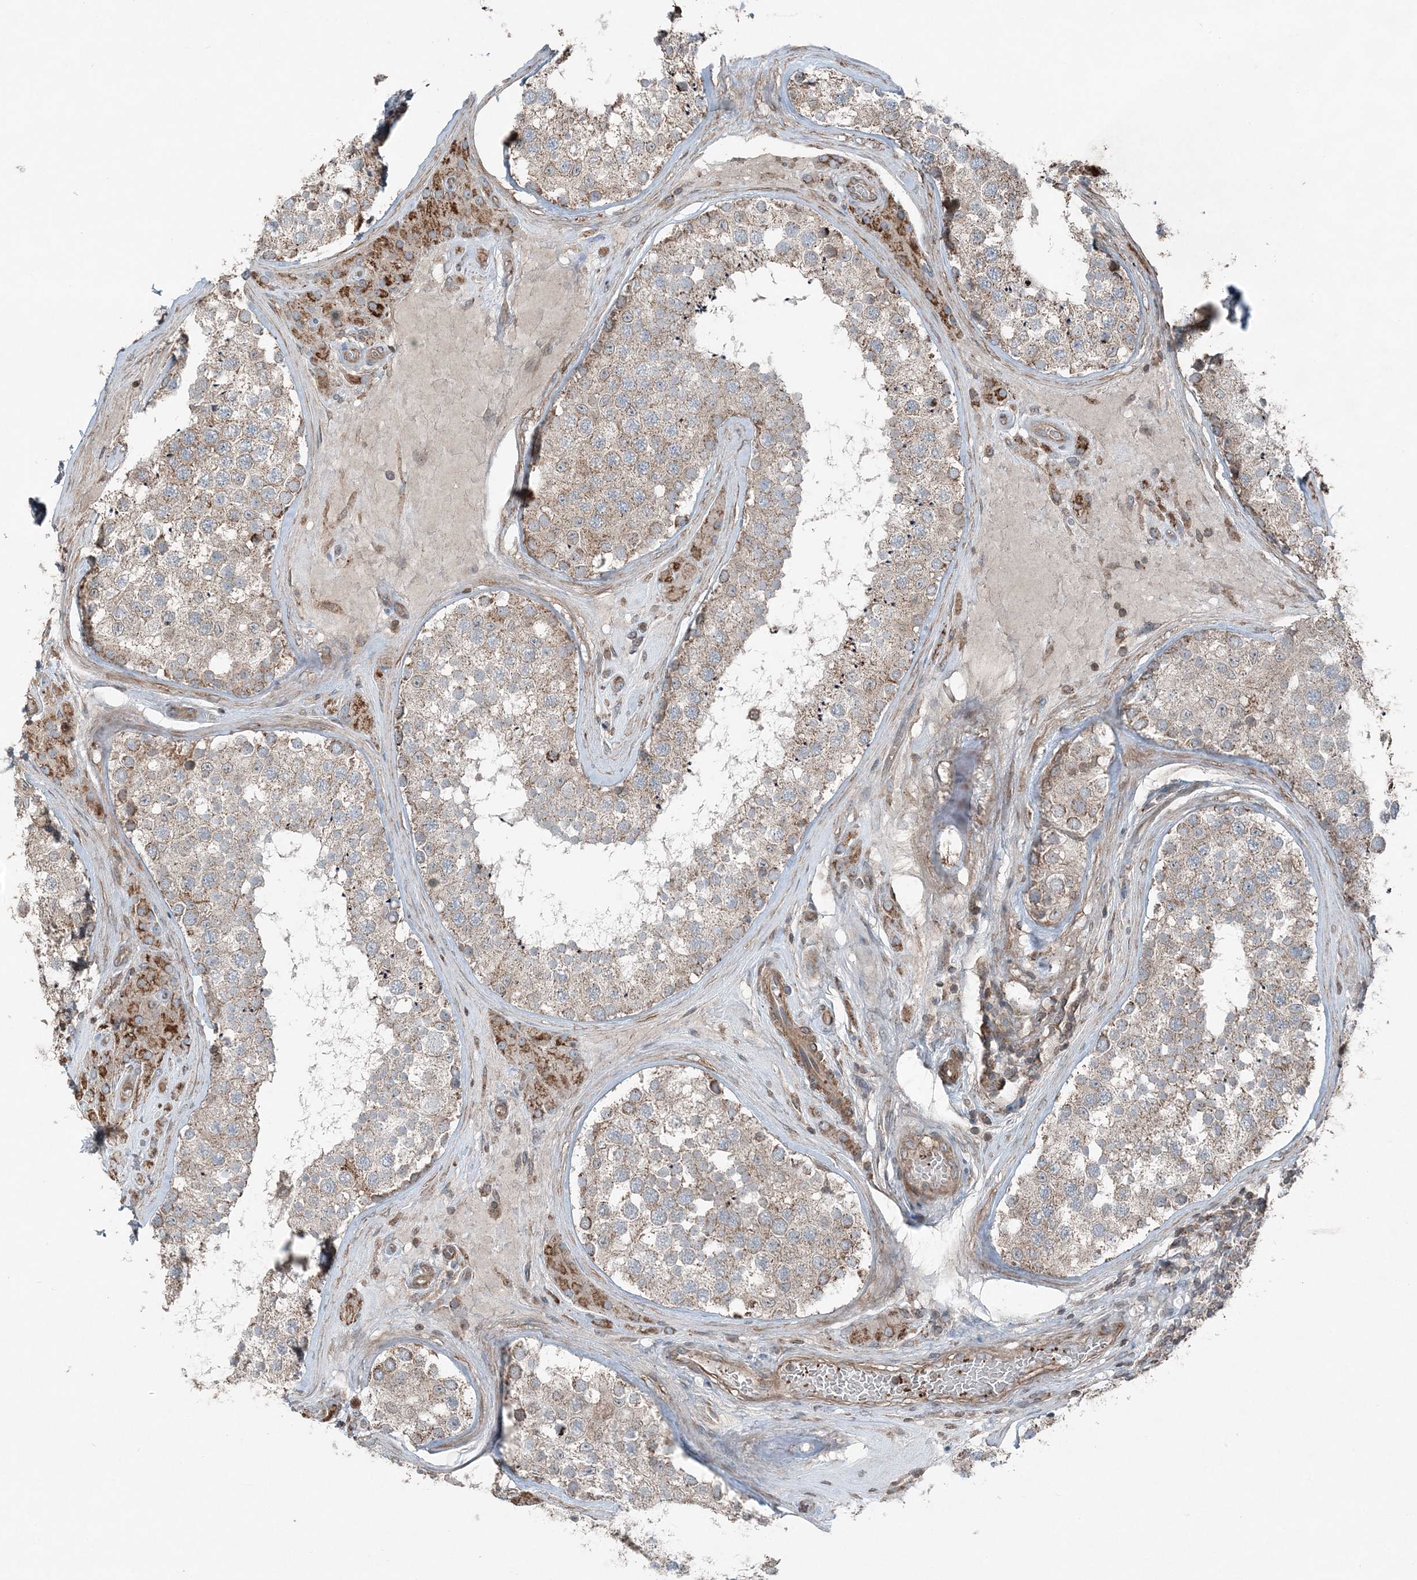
{"staining": {"intensity": "moderate", "quantity": "25%-75%", "location": "cytoplasmic/membranous"}, "tissue": "testis", "cell_type": "Cells in seminiferous ducts", "image_type": "normal", "snomed": [{"axis": "morphology", "description": "Normal tissue, NOS"}, {"axis": "topography", "description": "Testis"}], "caption": "Approximately 25%-75% of cells in seminiferous ducts in unremarkable testis demonstrate moderate cytoplasmic/membranous protein staining as visualized by brown immunohistochemical staining.", "gene": "KY", "patient": {"sex": "male", "age": 46}}